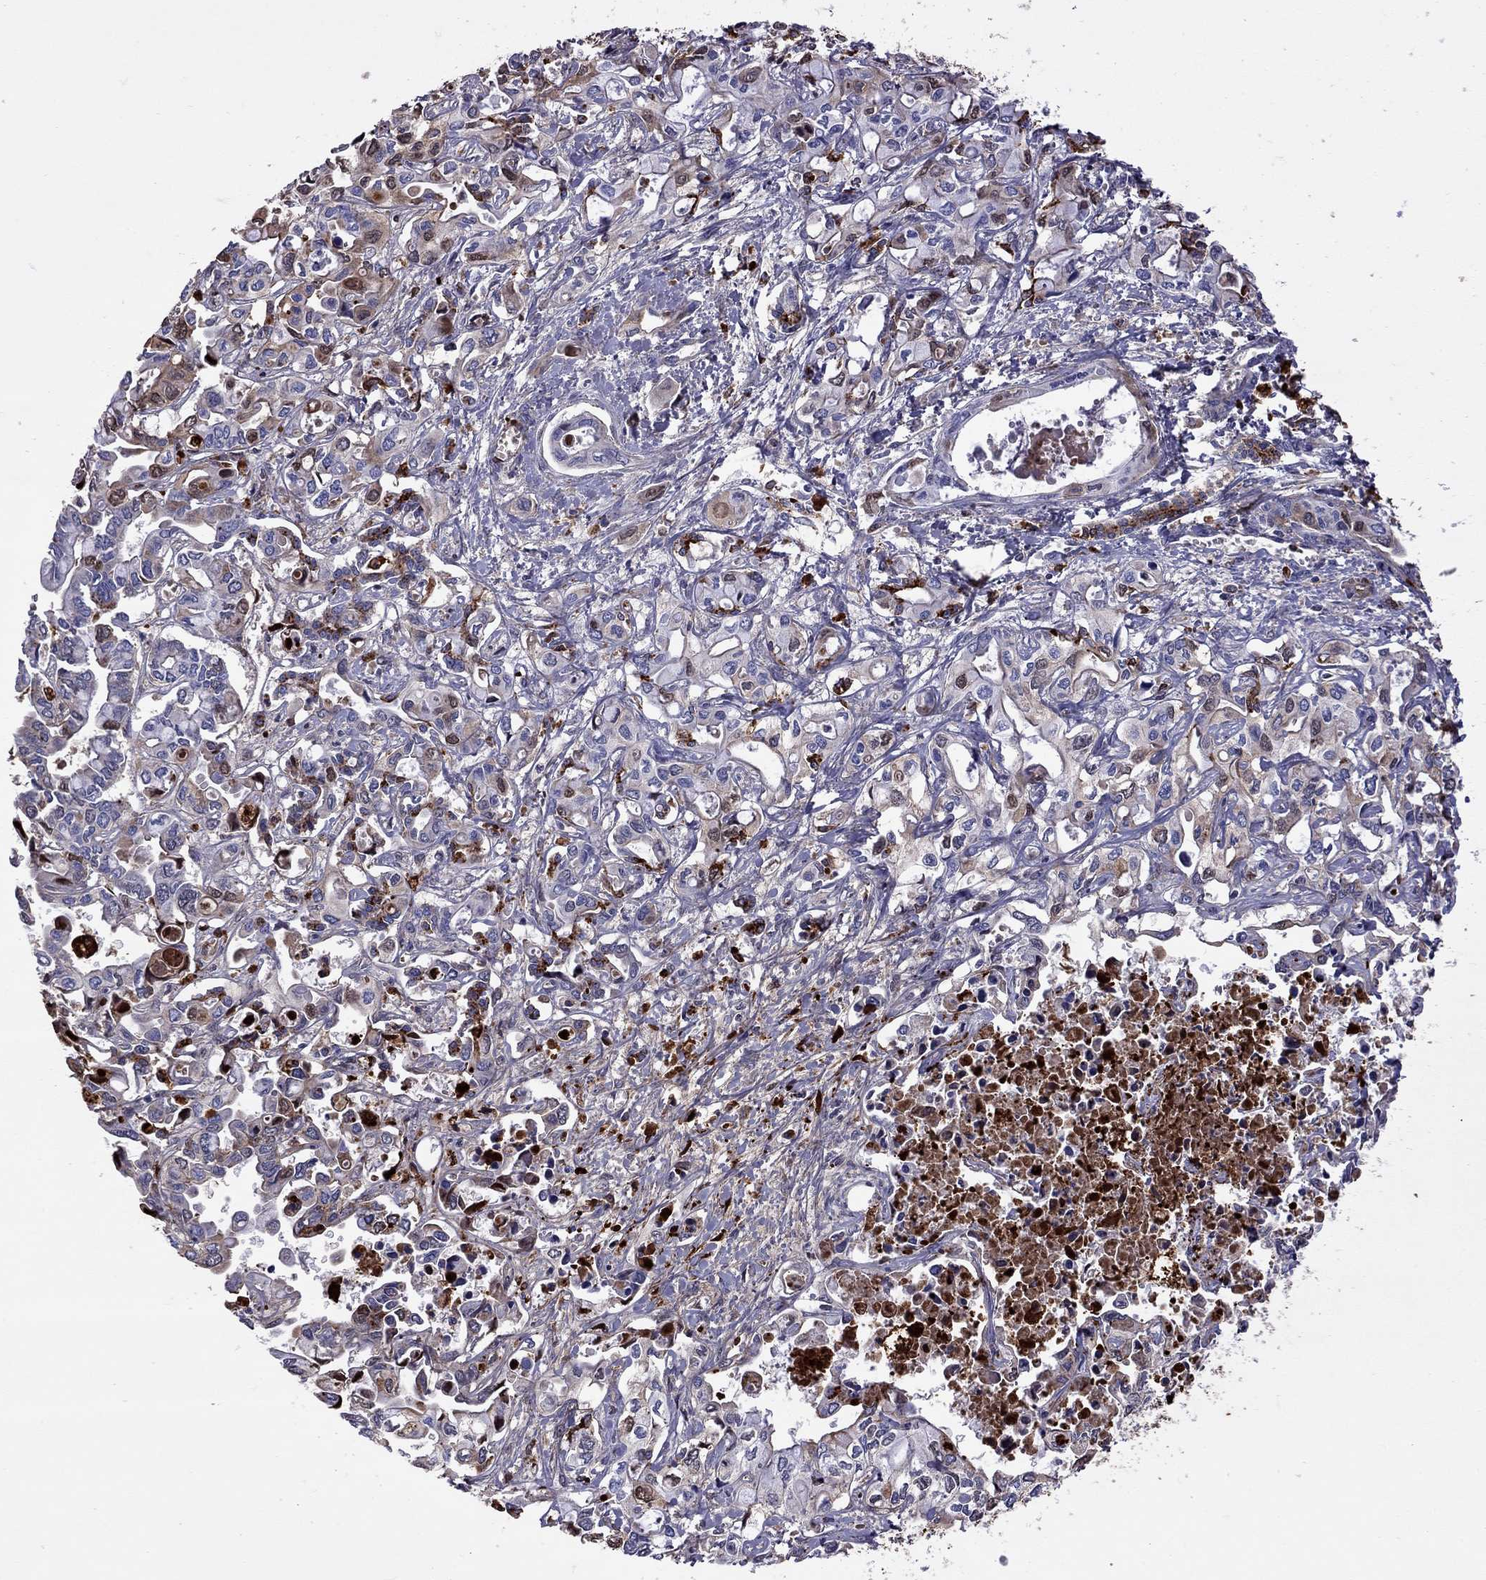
{"staining": {"intensity": "moderate", "quantity": "<25%", "location": "cytoplasmic/membranous"}, "tissue": "liver cancer", "cell_type": "Tumor cells", "image_type": "cancer", "snomed": [{"axis": "morphology", "description": "Cholangiocarcinoma"}, {"axis": "topography", "description": "Liver"}], "caption": "Liver cancer tissue shows moderate cytoplasmic/membranous expression in about <25% of tumor cells, visualized by immunohistochemistry.", "gene": "SERPINA3", "patient": {"sex": "female", "age": 64}}